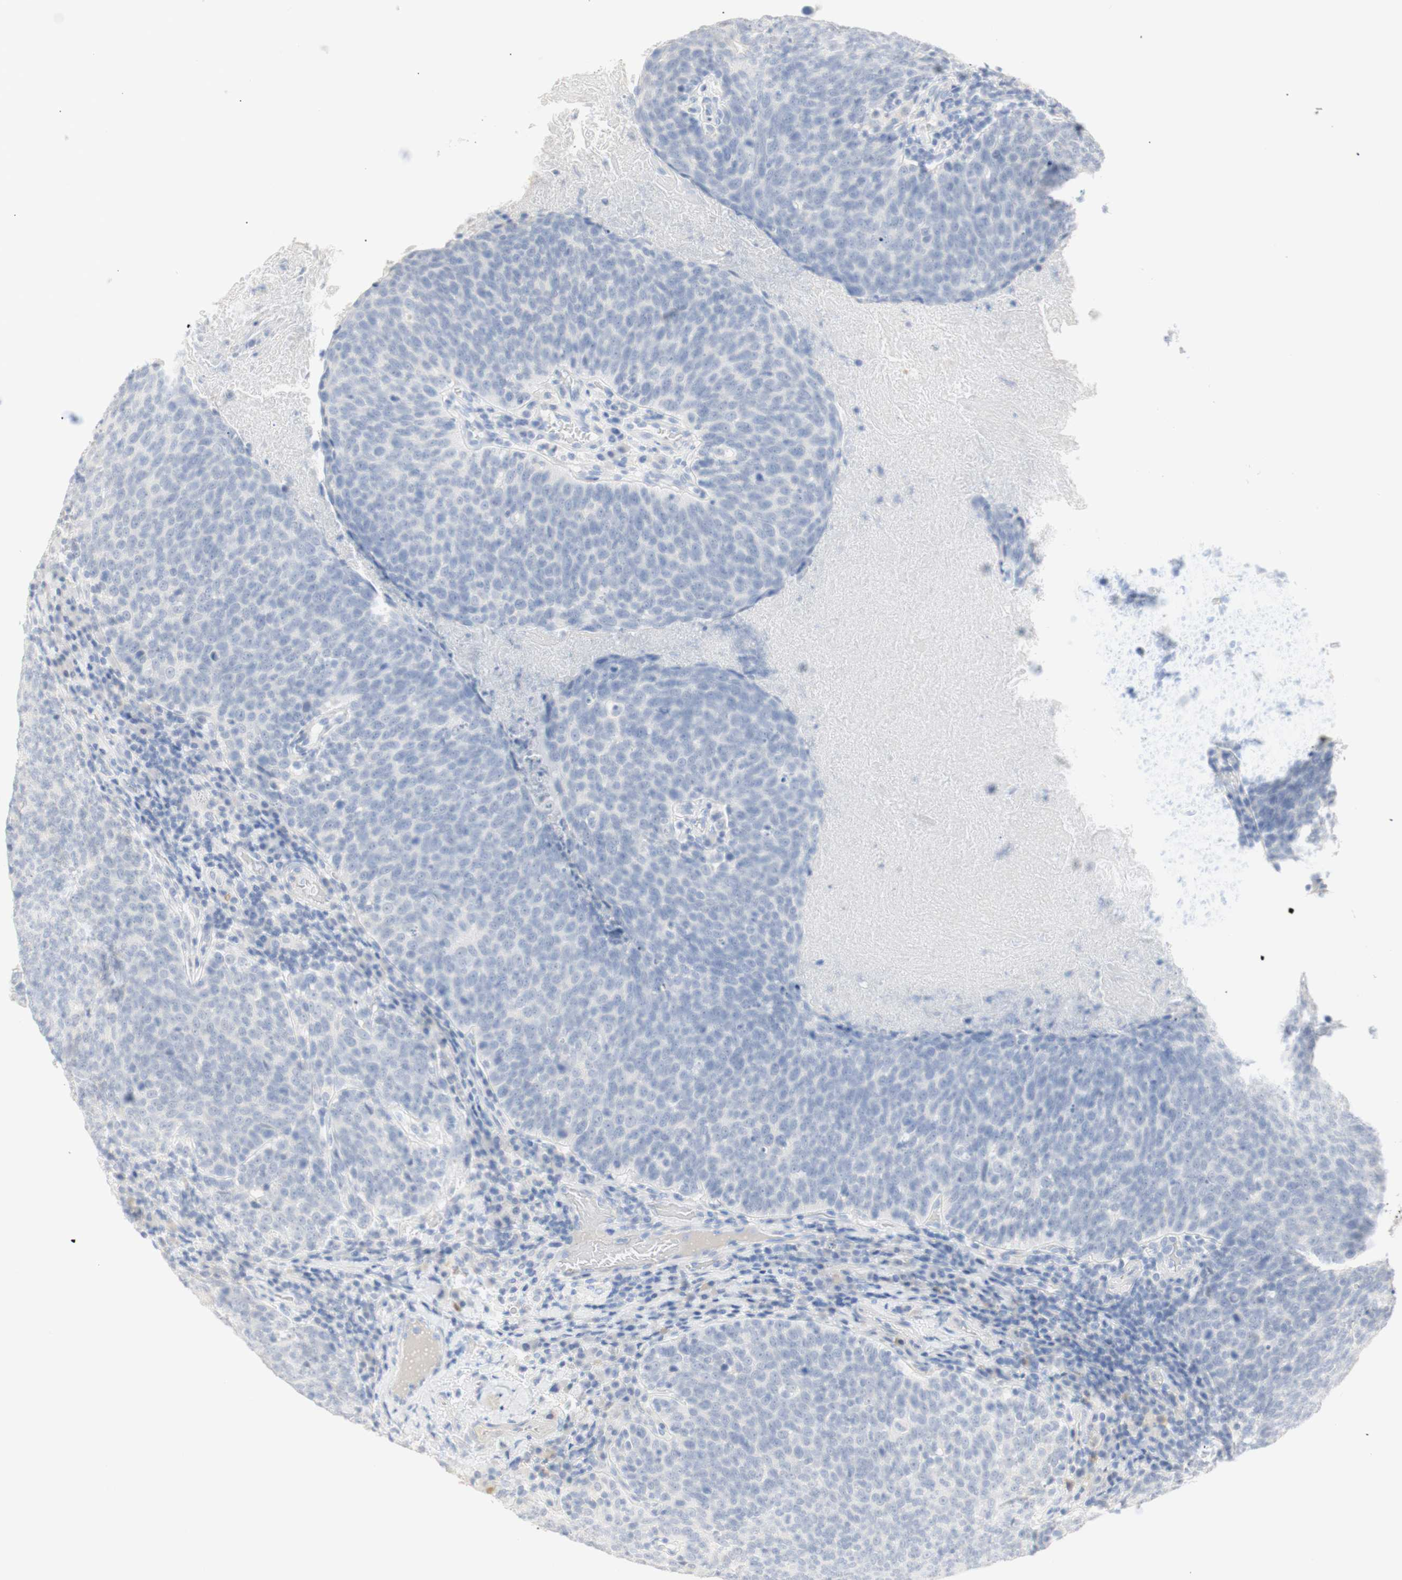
{"staining": {"intensity": "negative", "quantity": "none", "location": "none"}, "tissue": "head and neck cancer", "cell_type": "Tumor cells", "image_type": "cancer", "snomed": [{"axis": "morphology", "description": "Squamous cell carcinoma, NOS"}, {"axis": "morphology", "description": "Squamous cell carcinoma, metastatic, NOS"}, {"axis": "topography", "description": "Lymph node"}, {"axis": "topography", "description": "Head-Neck"}], "caption": "Image shows no protein positivity in tumor cells of squamous cell carcinoma (head and neck) tissue.", "gene": "B4GALNT3", "patient": {"sex": "male", "age": 62}}